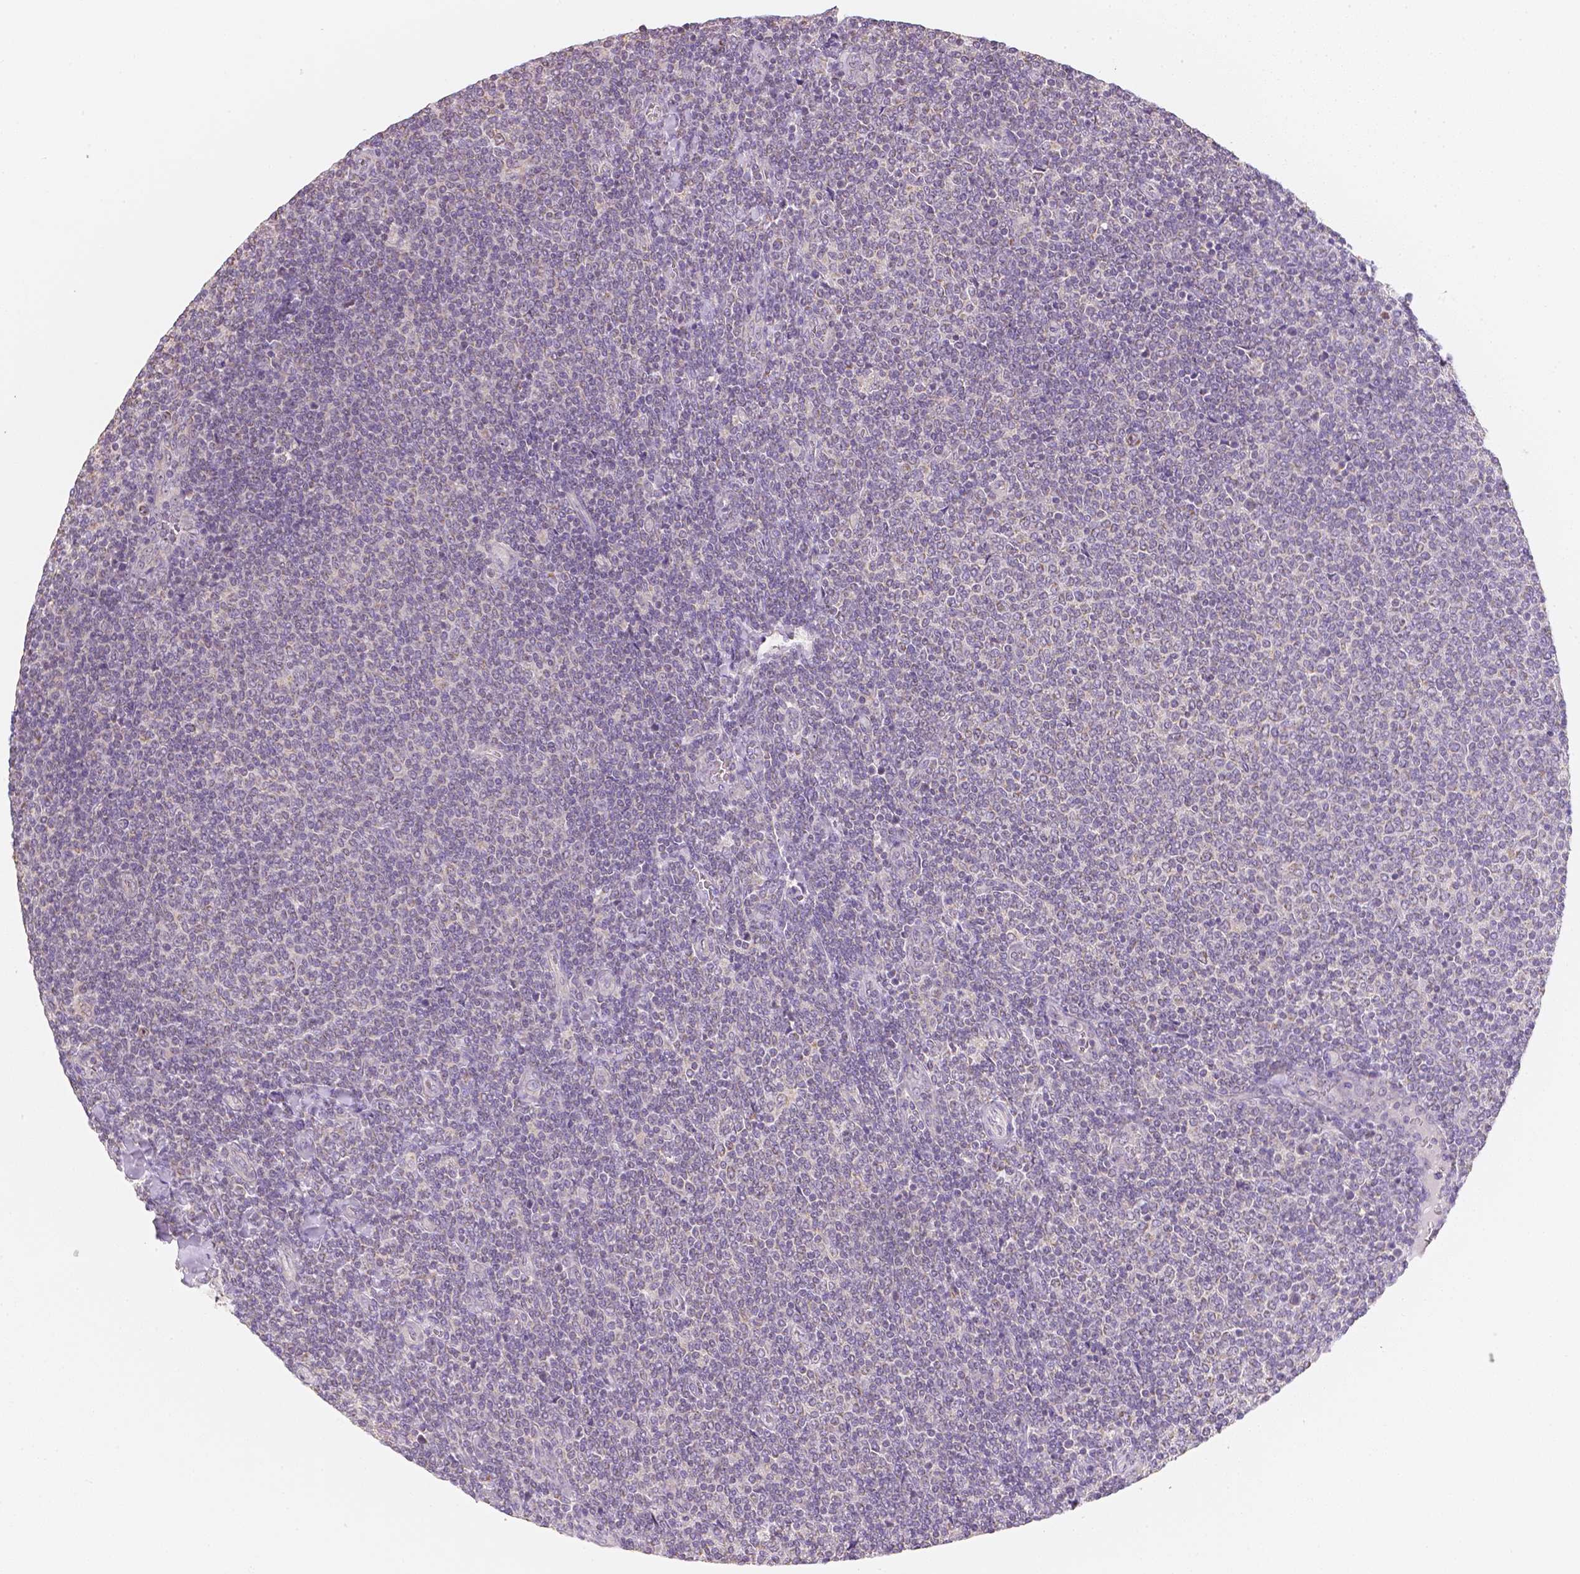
{"staining": {"intensity": "negative", "quantity": "none", "location": "none"}, "tissue": "lymphoma", "cell_type": "Tumor cells", "image_type": "cancer", "snomed": [{"axis": "morphology", "description": "Malignant lymphoma, non-Hodgkin's type, Low grade"}, {"axis": "topography", "description": "Lymph node"}], "caption": "Tumor cells are negative for protein expression in human malignant lymphoma, non-Hodgkin's type (low-grade).", "gene": "NVL", "patient": {"sex": "male", "age": 52}}